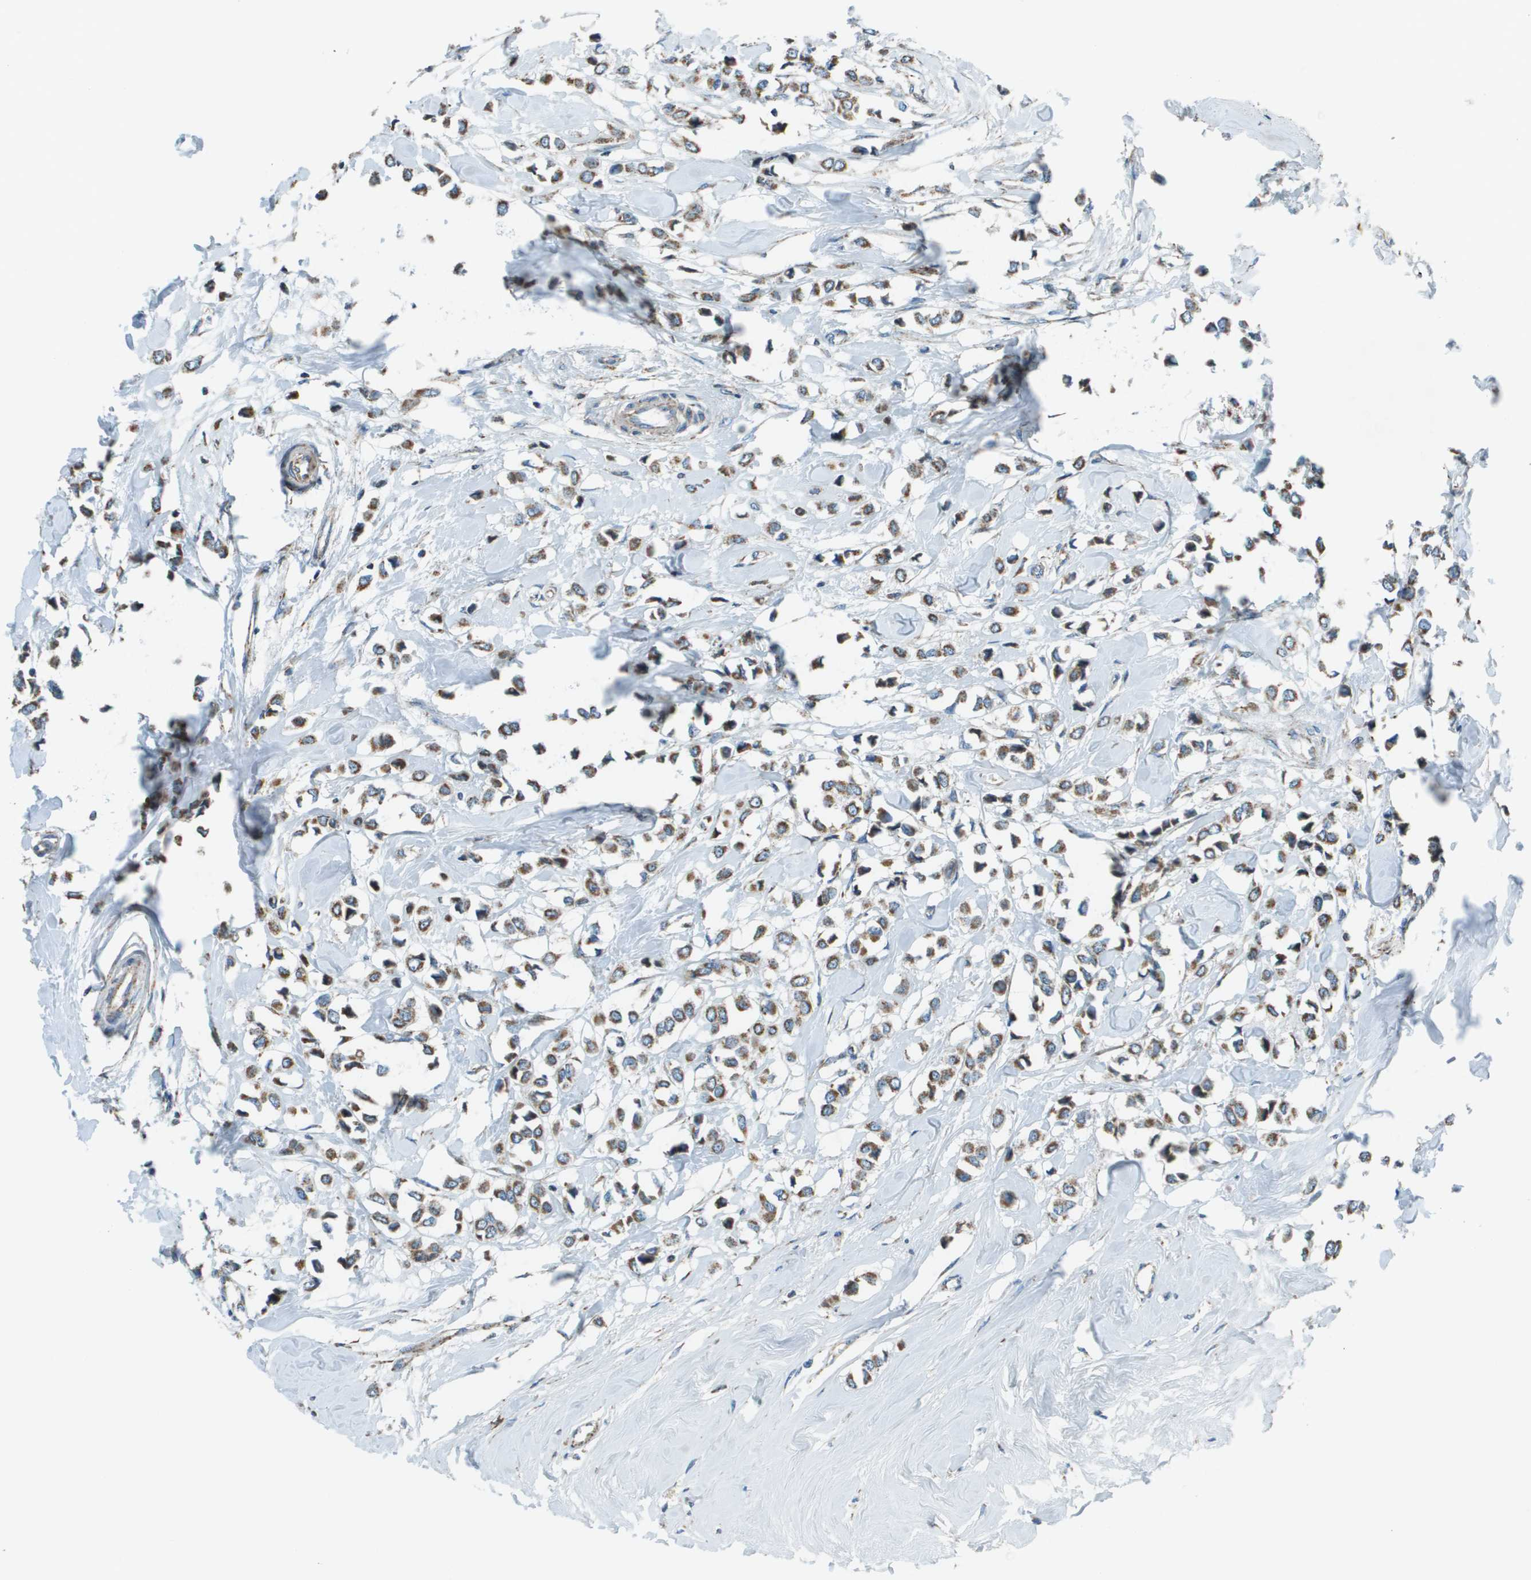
{"staining": {"intensity": "moderate", "quantity": ">75%", "location": "cytoplasmic/membranous"}, "tissue": "breast cancer", "cell_type": "Tumor cells", "image_type": "cancer", "snomed": [{"axis": "morphology", "description": "Lobular carcinoma"}, {"axis": "topography", "description": "Breast"}], "caption": "Protein expression analysis of human breast cancer (lobular carcinoma) reveals moderate cytoplasmic/membranous positivity in about >75% of tumor cells.", "gene": "TMEM51", "patient": {"sex": "female", "age": 51}}